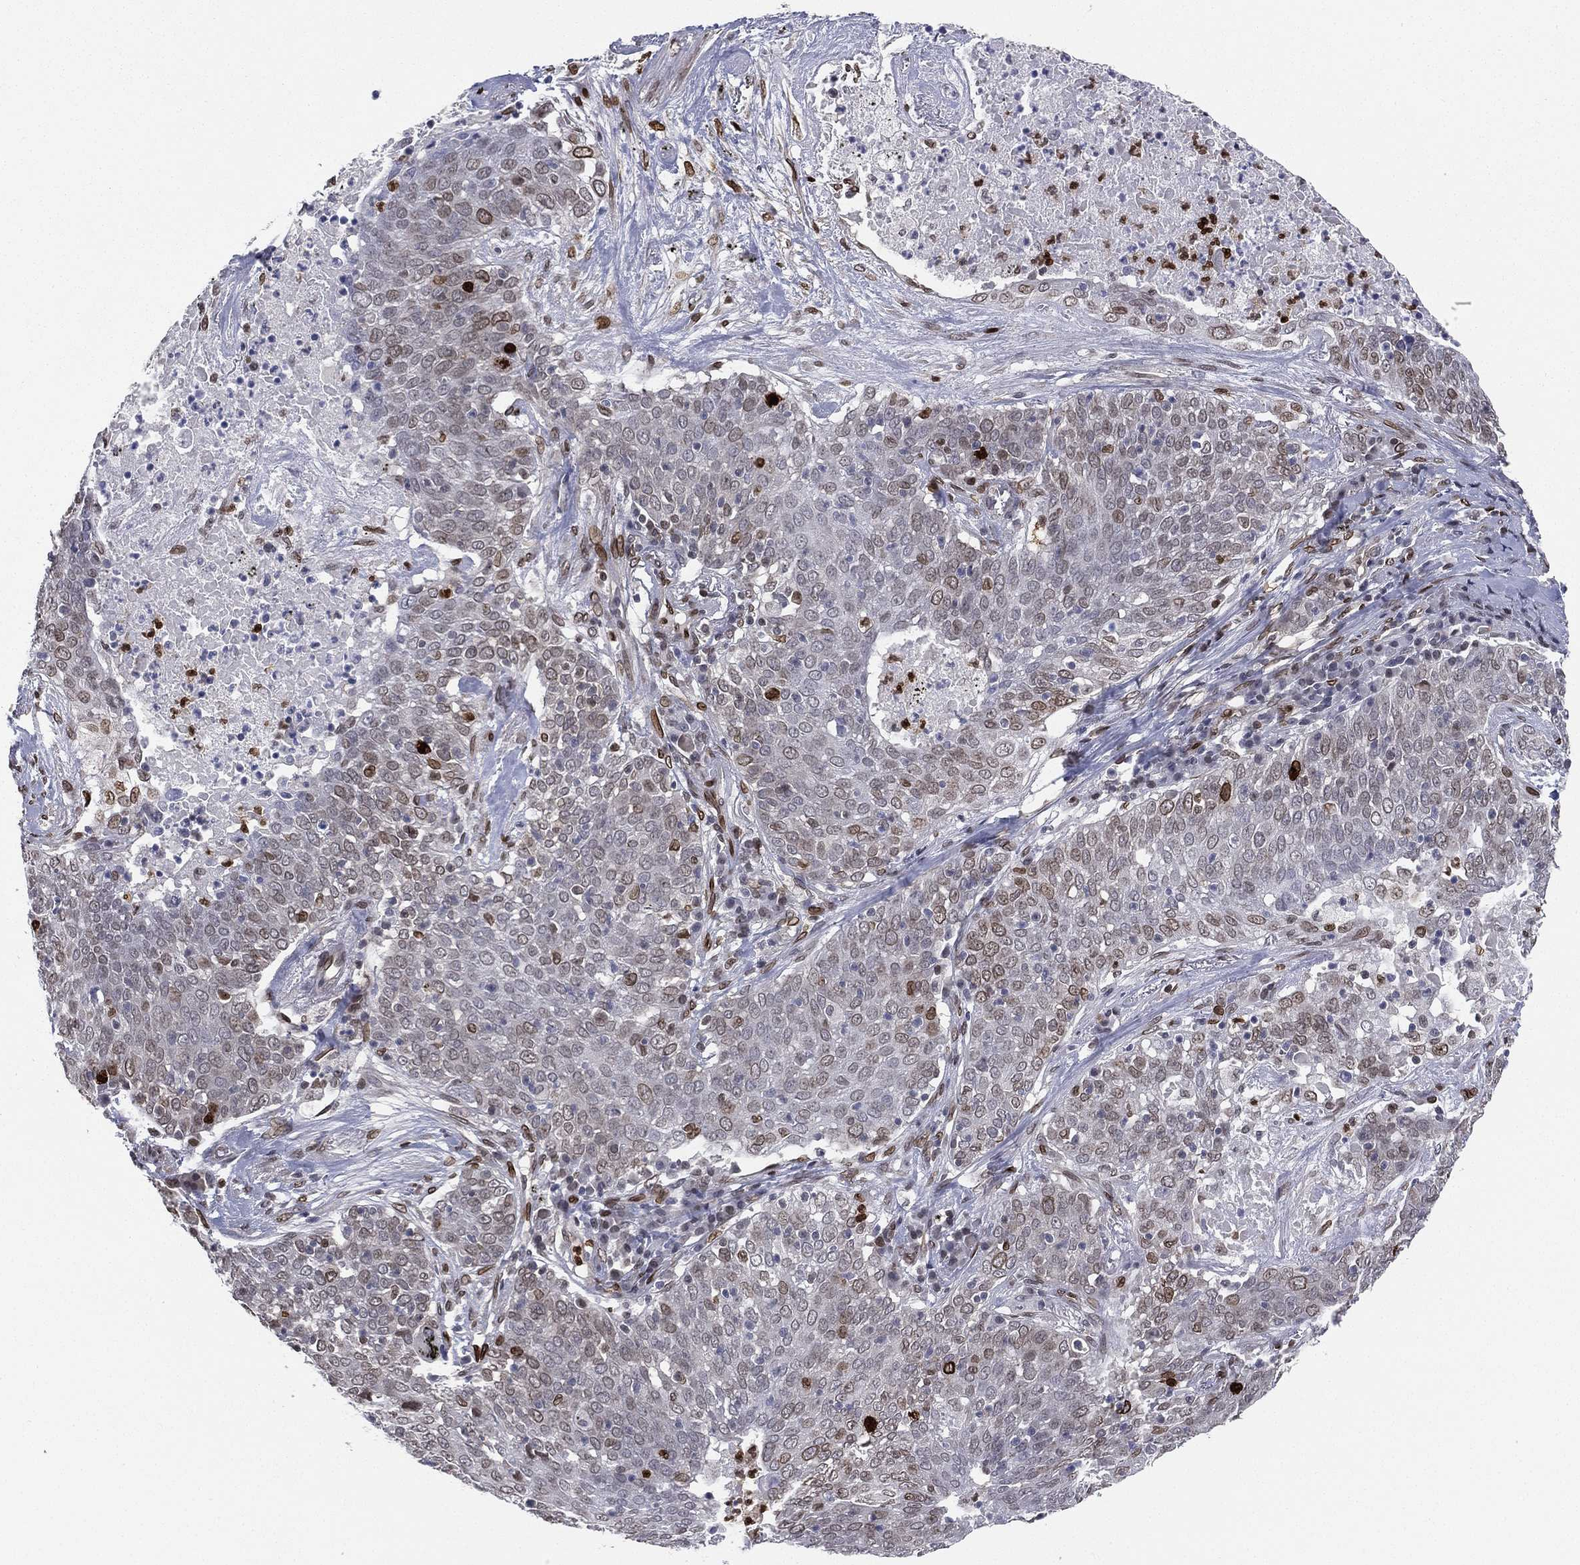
{"staining": {"intensity": "strong", "quantity": "<25%", "location": "nuclear"}, "tissue": "lung cancer", "cell_type": "Tumor cells", "image_type": "cancer", "snomed": [{"axis": "morphology", "description": "Squamous cell carcinoma, NOS"}, {"axis": "topography", "description": "Lung"}], "caption": "A medium amount of strong nuclear staining is present in about <25% of tumor cells in squamous cell carcinoma (lung) tissue.", "gene": "LMNB1", "patient": {"sex": "male", "age": 82}}